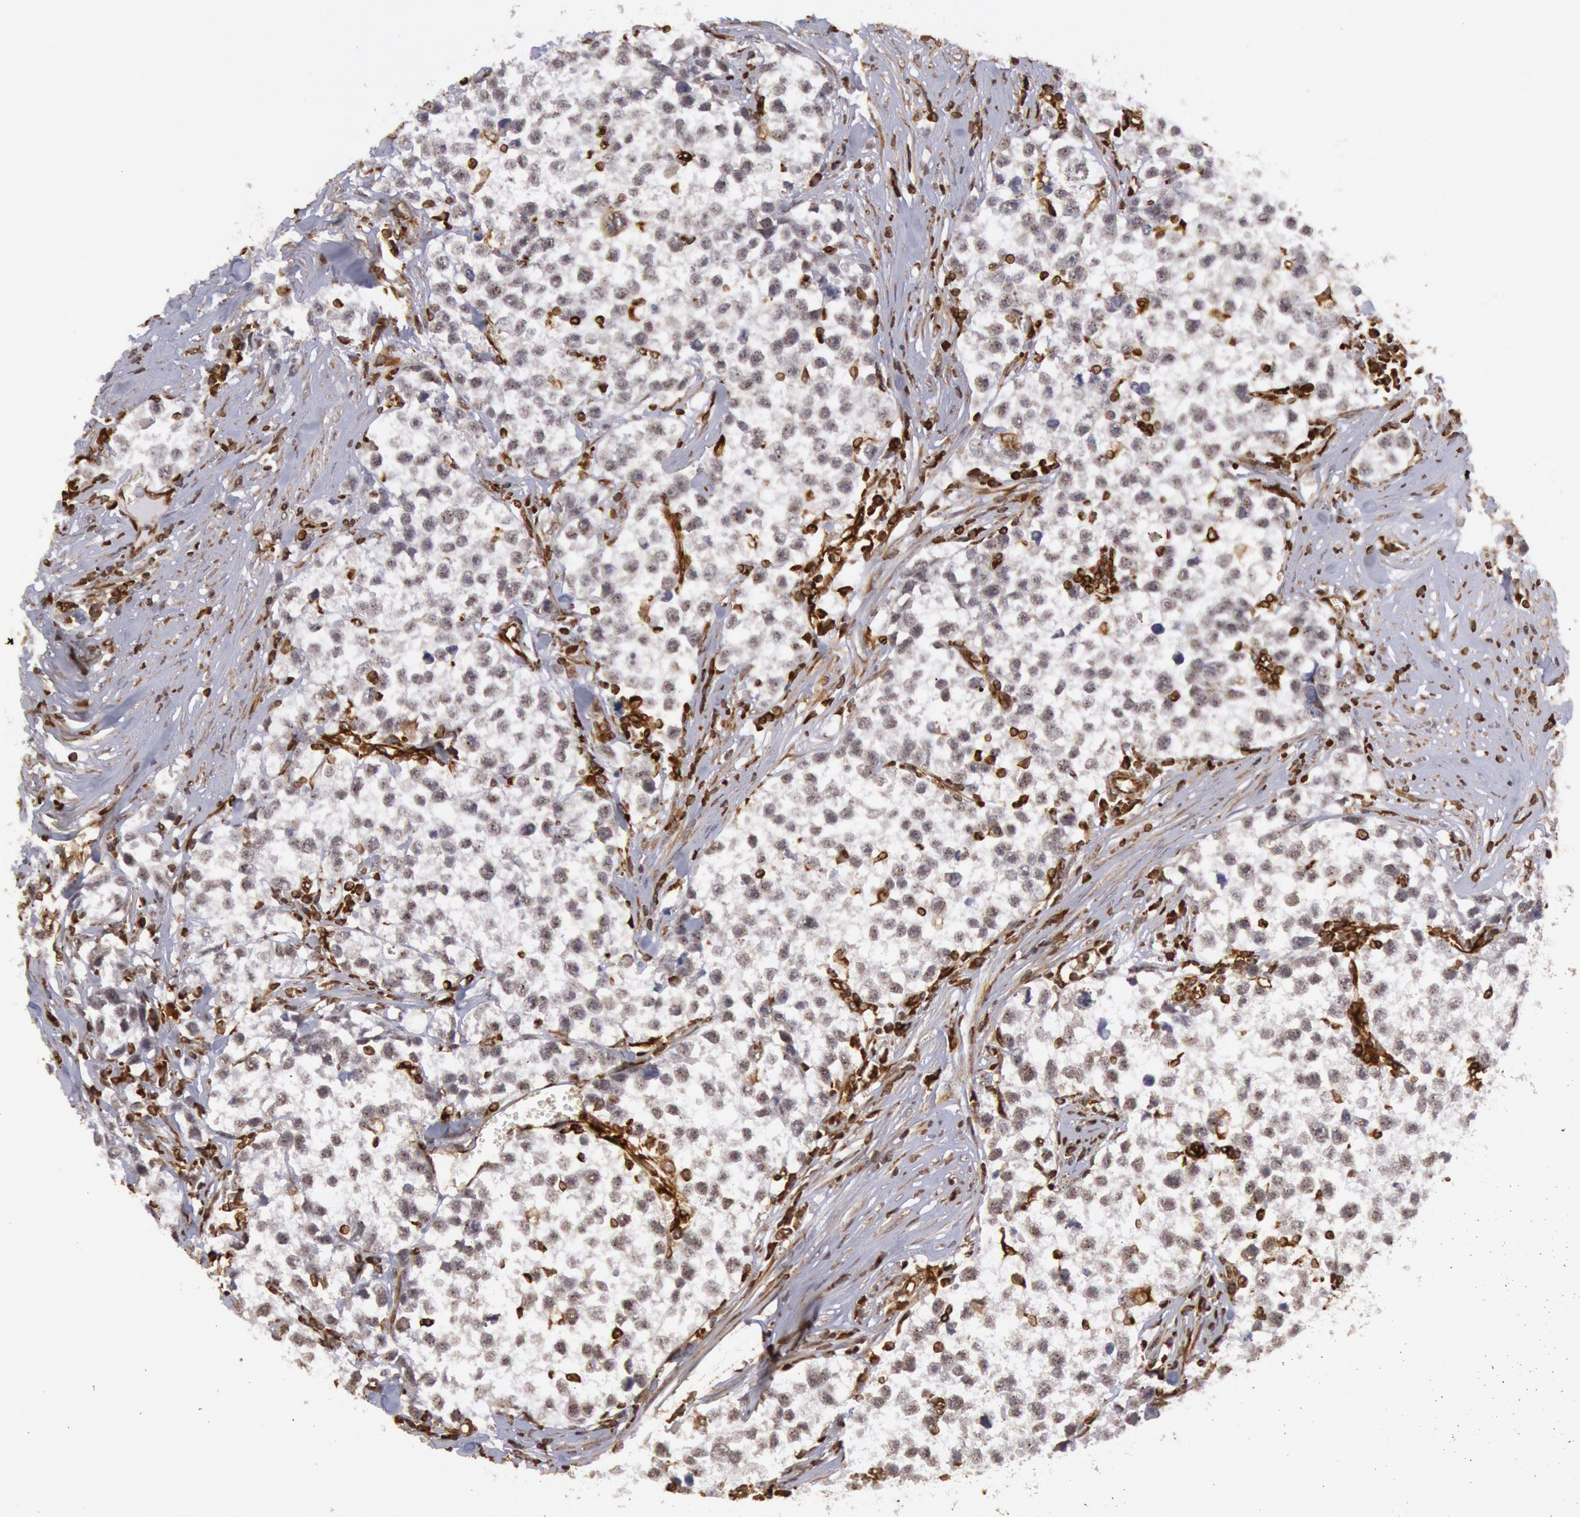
{"staining": {"intensity": "negative", "quantity": "none", "location": "none"}, "tissue": "testis cancer", "cell_type": "Tumor cells", "image_type": "cancer", "snomed": [{"axis": "morphology", "description": "Seminoma, NOS"}, {"axis": "morphology", "description": "Carcinoma, Embryonal, NOS"}, {"axis": "topography", "description": "Testis"}], "caption": "Tumor cells are negative for brown protein staining in testis cancer (seminoma). (Stains: DAB (3,3'-diaminobenzidine) IHC with hematoxylin counter stain, Microscopy: brightfield microscopy at high magnification).", "gene": "TAP2", "patient": {"sex": "male", "age": 30}}